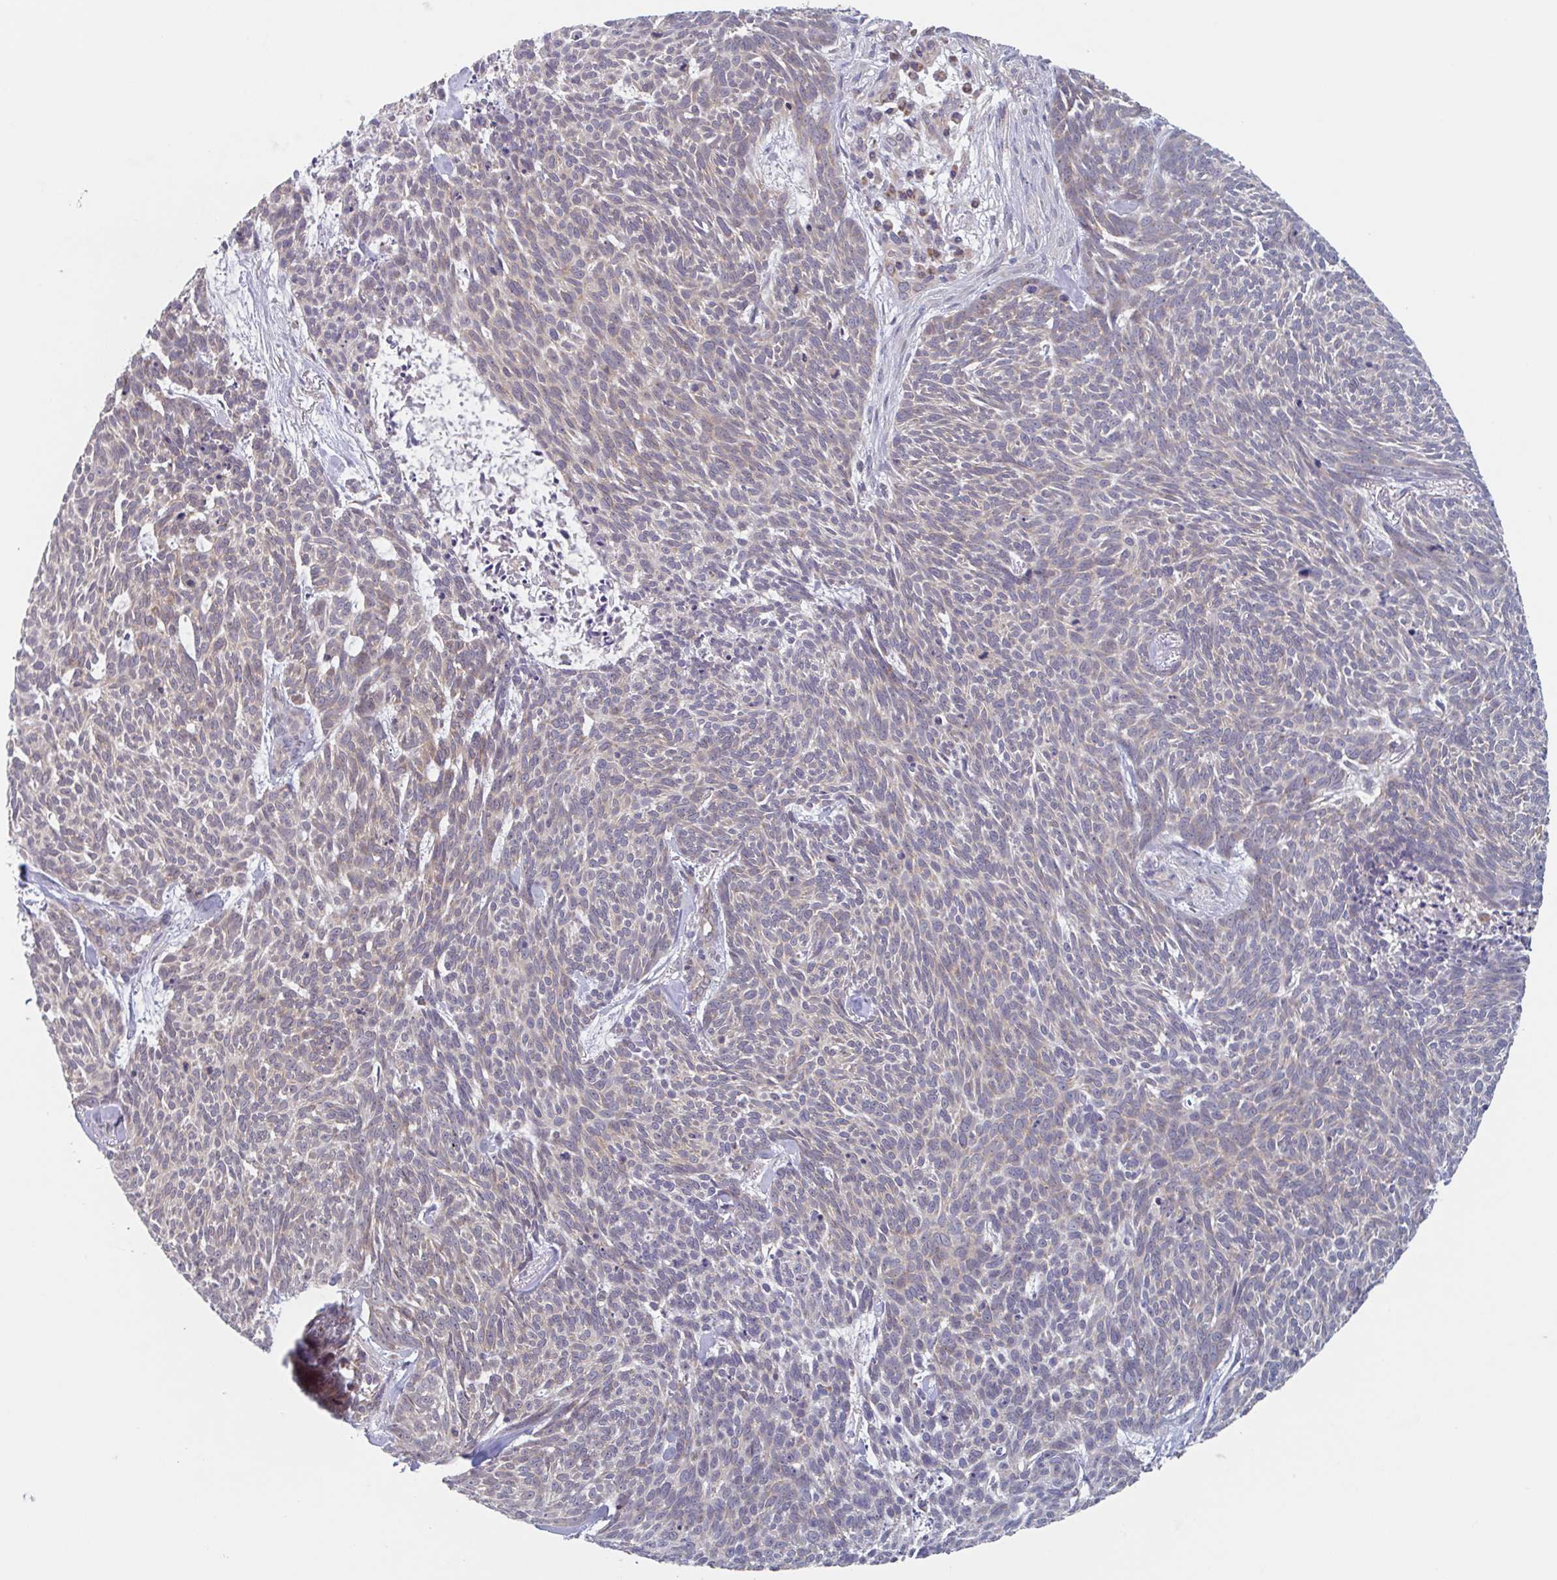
{"staining": {"intensity": "weak", "quantity": "<25%", "location": "cytoplasmic/membranous"}, "tissue": "skin cancer", "cell_type": "Tumor cells", "image_type": "cancer", "snomed": [{"axis": "morphology", "description": "Basal cell carcinoma"}, {"axis": "topography", "description": "Skin"}], "caption": "Immunohistochemistry (IHC) histopathology image of neoplastic tissue: basal cell carcinoma (skin) stained with DAB (3,3'-diaminobenzidine) demonstrates no significant protein staining in tumor cells.", "gene": "SURF1", "patient": {"sex": "female", "age": 93}}